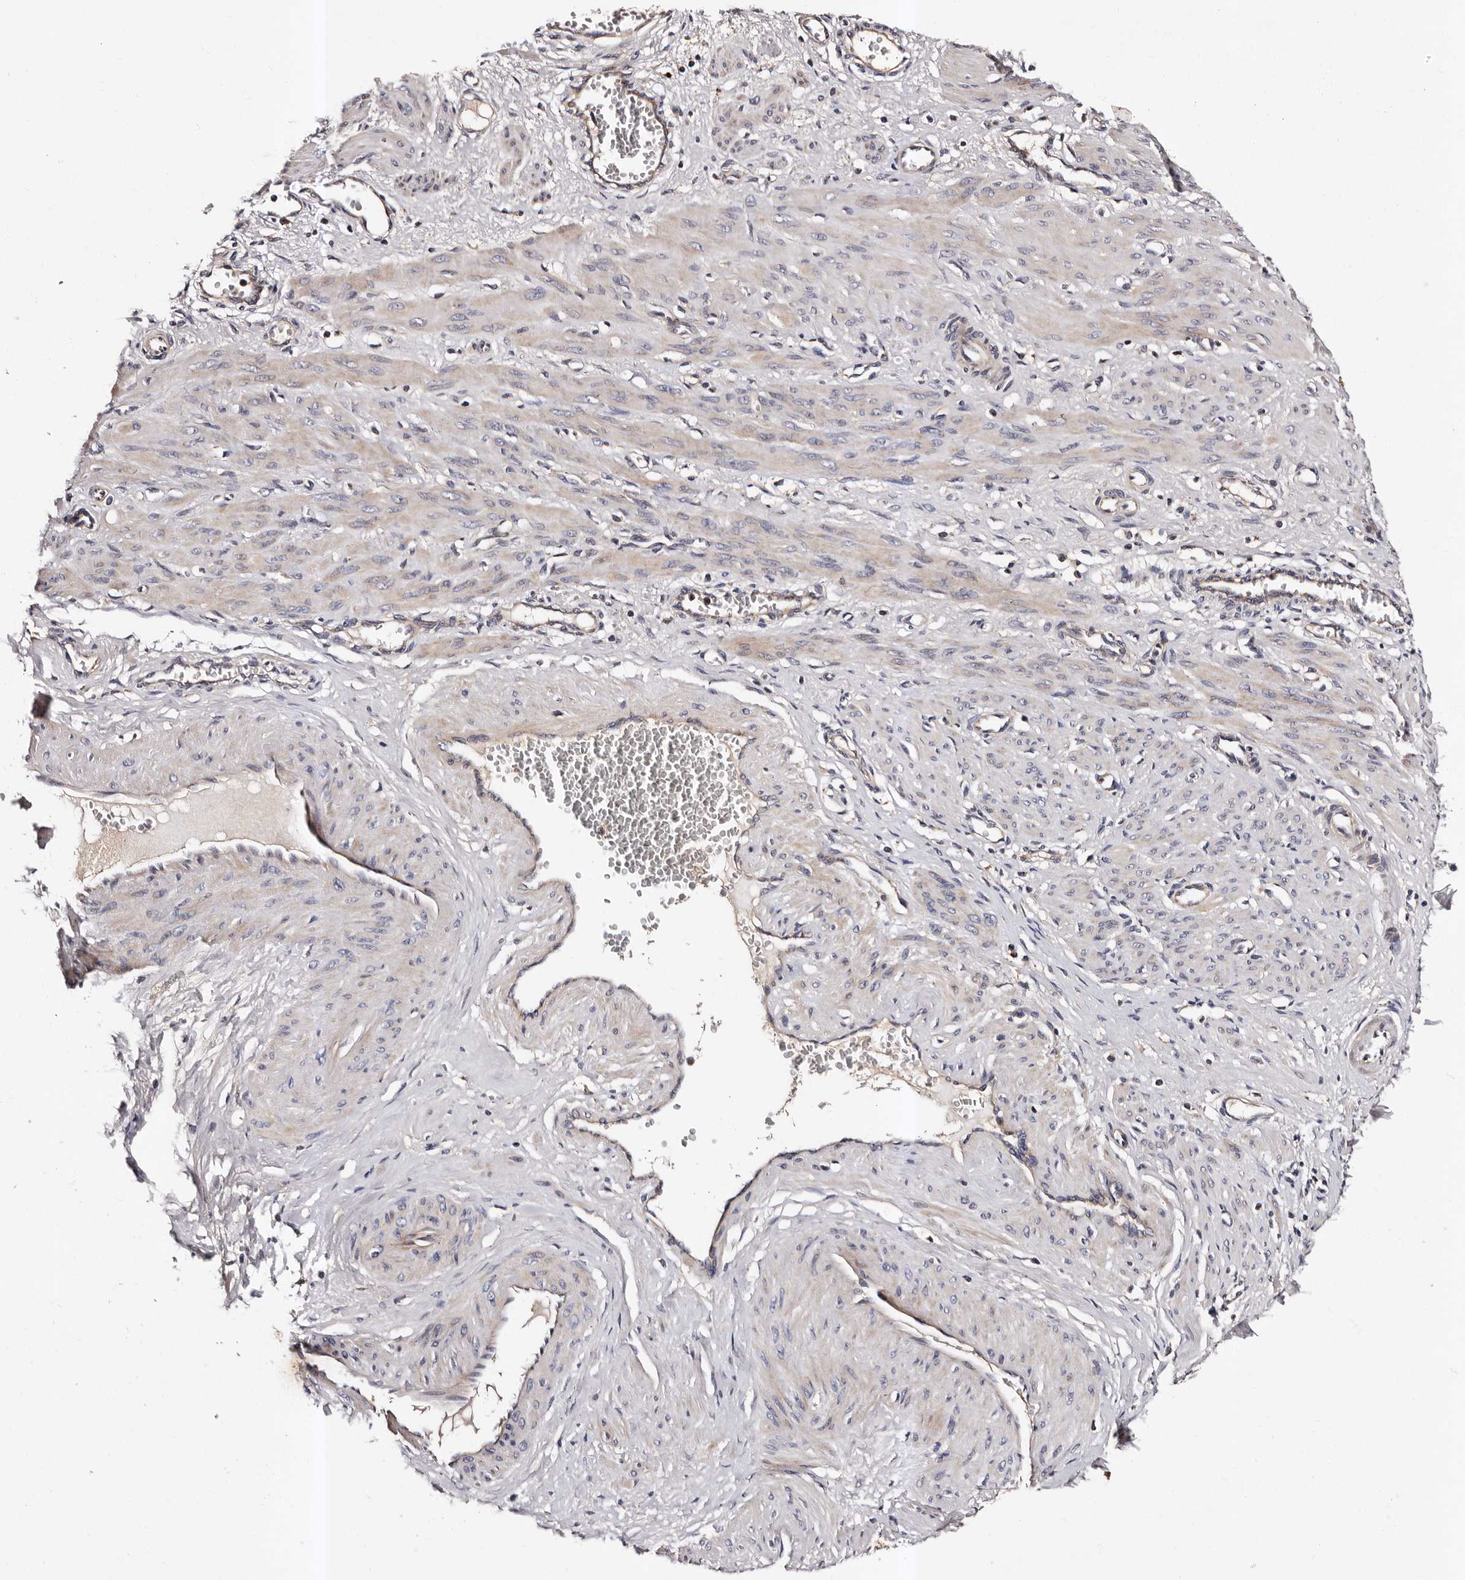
{"staining": {"intensity": "moderate", "quantity": "25%-75%", "location": "cytoplasmic/membranous"}, "tissue": "smooth muscle", "cell_type": "Smooth muscle cells", "image_type": "normal", "snomed": [{"axis": "morphology", "description": "Normal tissue, NOS"}, {"axis": "topography", "description": "Endometrium"}], "caption": "Immunohistochemistry photomicrograph of unremarkable human smooth muscle stained for a protein (brown), which exhibits medium levels of moderate cytoplasmic/membranous expression in about 25%-75% of smooth muscle cells.", "gene": "ADCK5", "patient": {"sex": "female", "age": 33}}